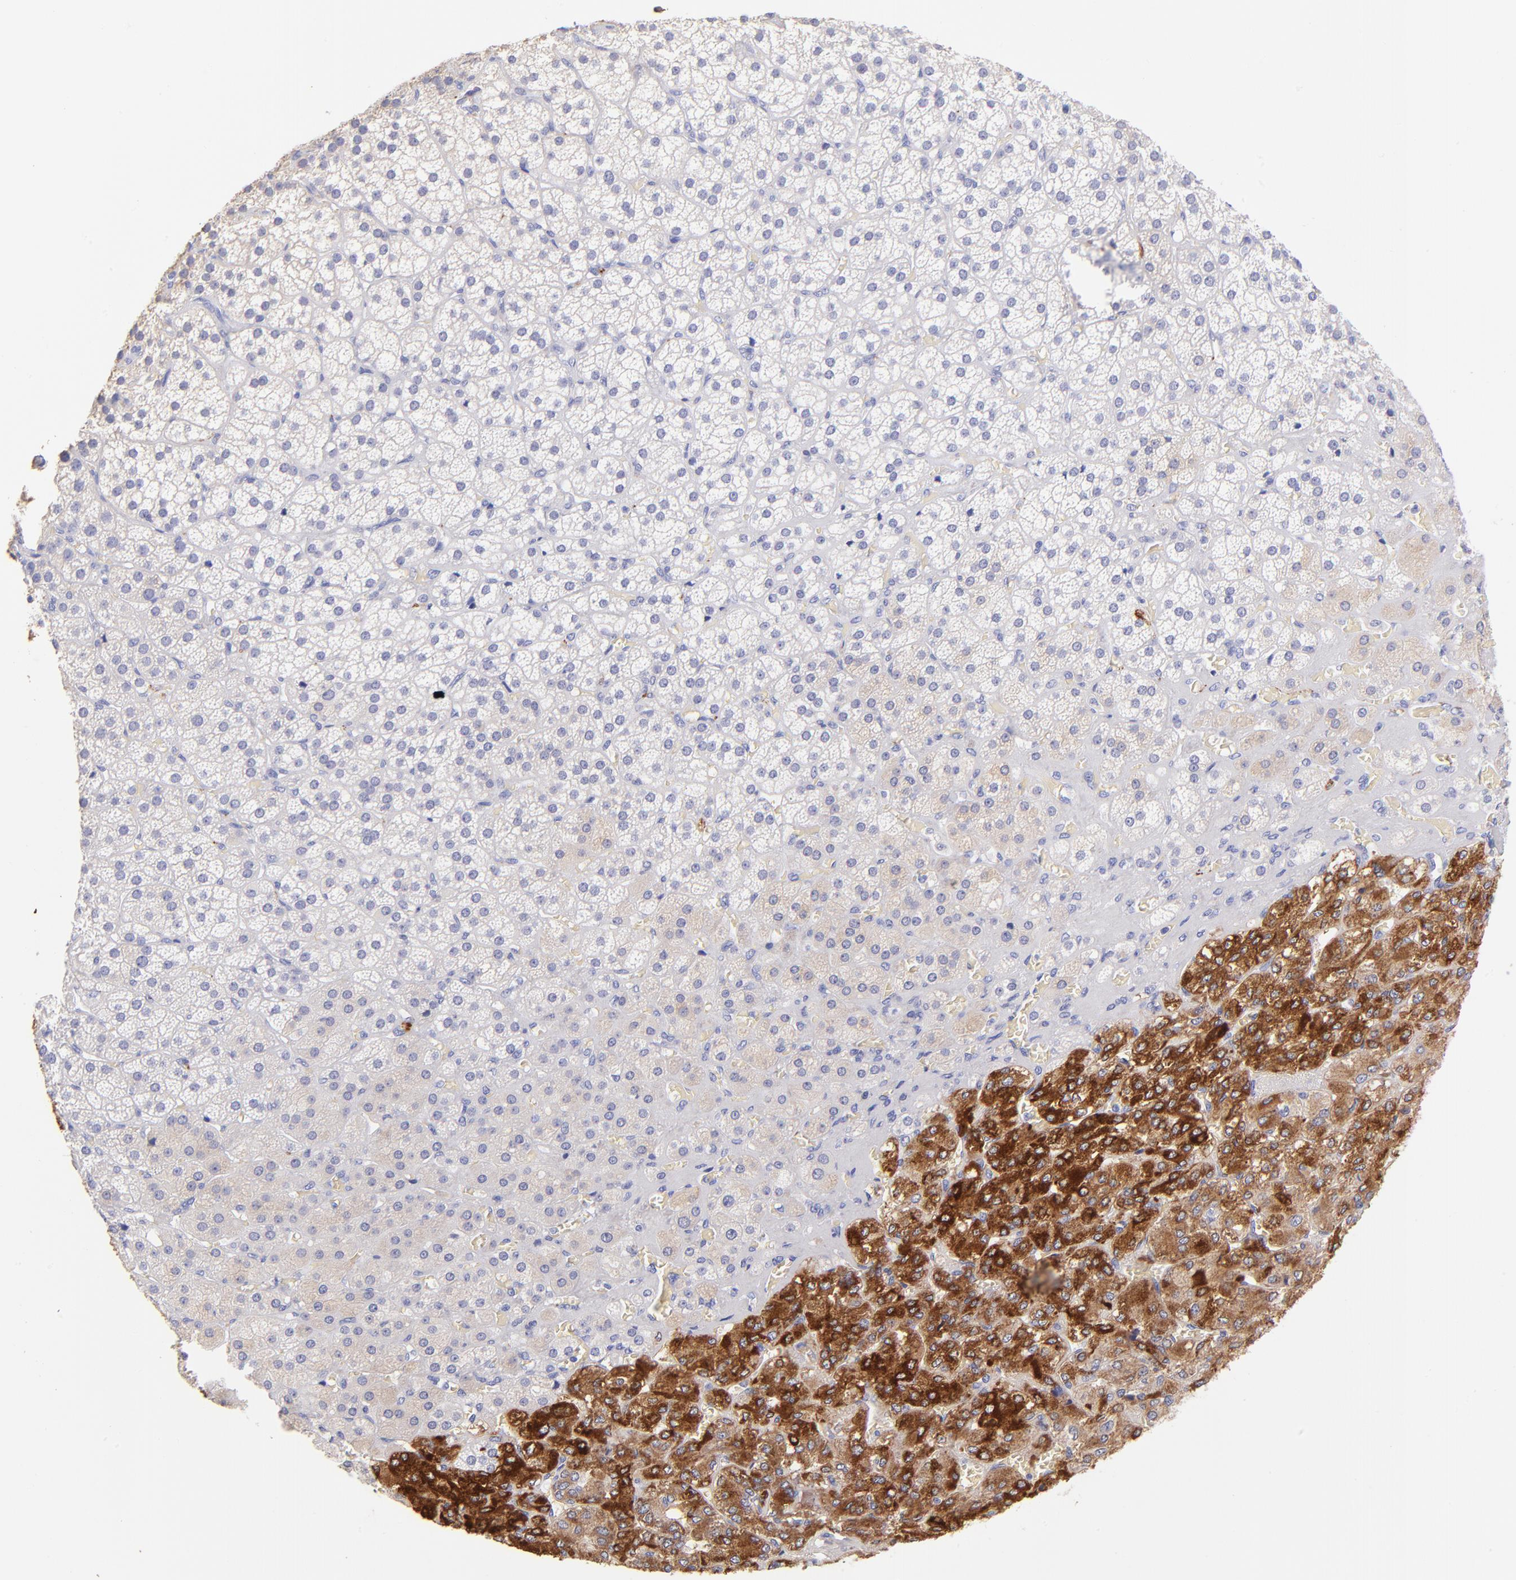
{"staining": {"intensity": "strong", "quantity": "<25%", "location": "cytoplasmic/membranous"}, "tissue": "adrenal gland", "cell_type": "Glandular cells", "image_type": "normal", "snomed": [{"axis": "morphology", "description": "Normal tissue, NOS"}, {"axis": "topography", "description": "Adrenal gland"}], "caption": "Adrenal gland stained for a protein (brown) exhibits strong cytoplasmic/membranous positive staining in about <25% of glandular cells.", "gene": "RAB3B", "patient": {"sex": "female", "age": 71}}